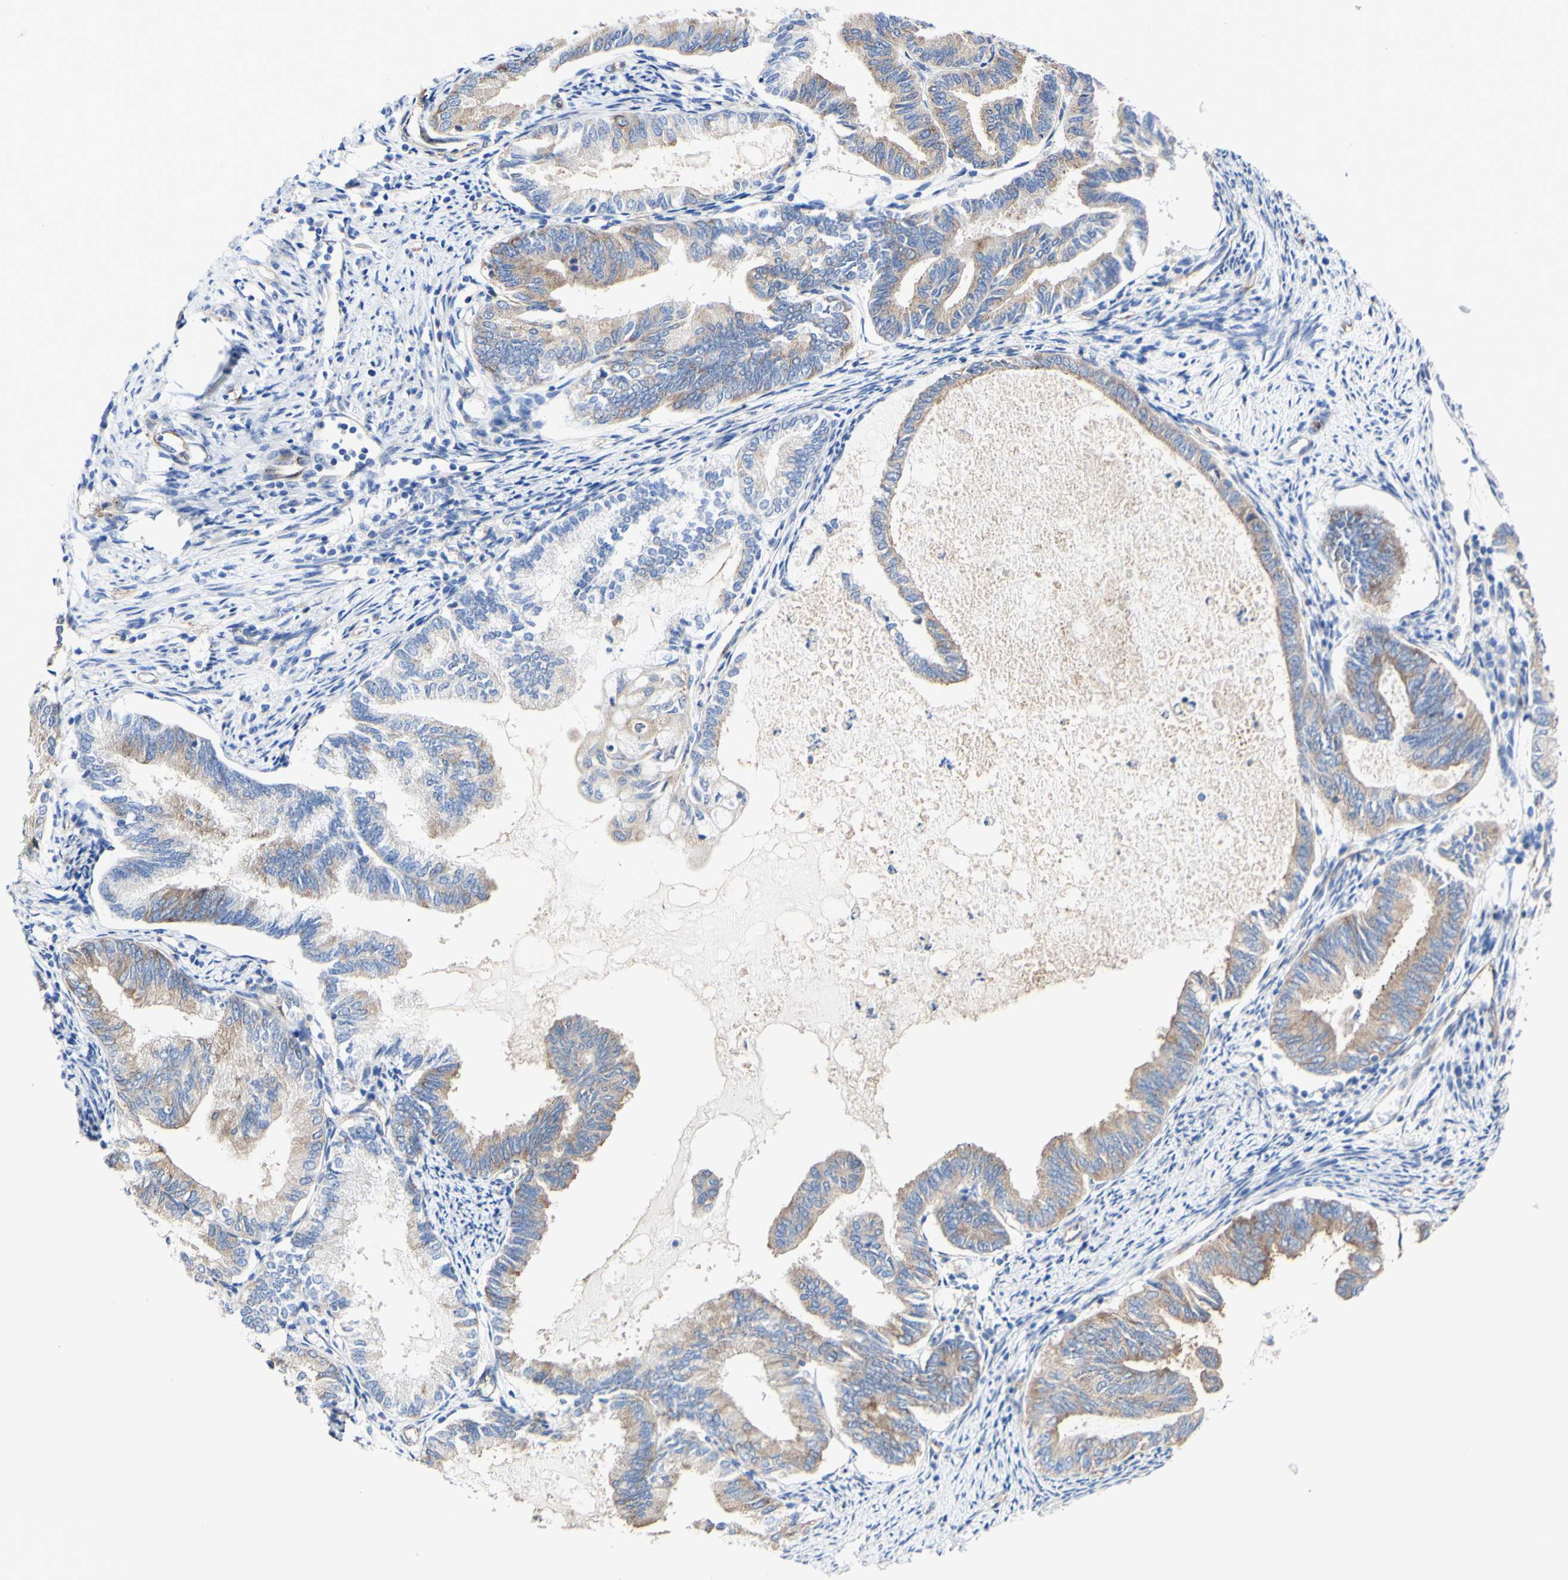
{"staining": {"intensity": "moderate", "quantity": "25%-75%", "location": "cytoplasmic/membranous"}, "tissue": "endometrial cancer", "cell_type": "Tumor cells", "image_type": "cancer", "snomed": [{"axis": "morphology", "description": "Adenocarcinoma, NOS"}, {"axis": "topography", "description": "Endometrium"}], "caption": "About 25%-75% of tumor cells in human endometrial adenocarcinoma reveal moderate cytoplasmic/membranous protein staining as visualized by brown immunohistochemical staining.", "gene": "LRIG3", "patient": {"sex": "female", "age": 86}}